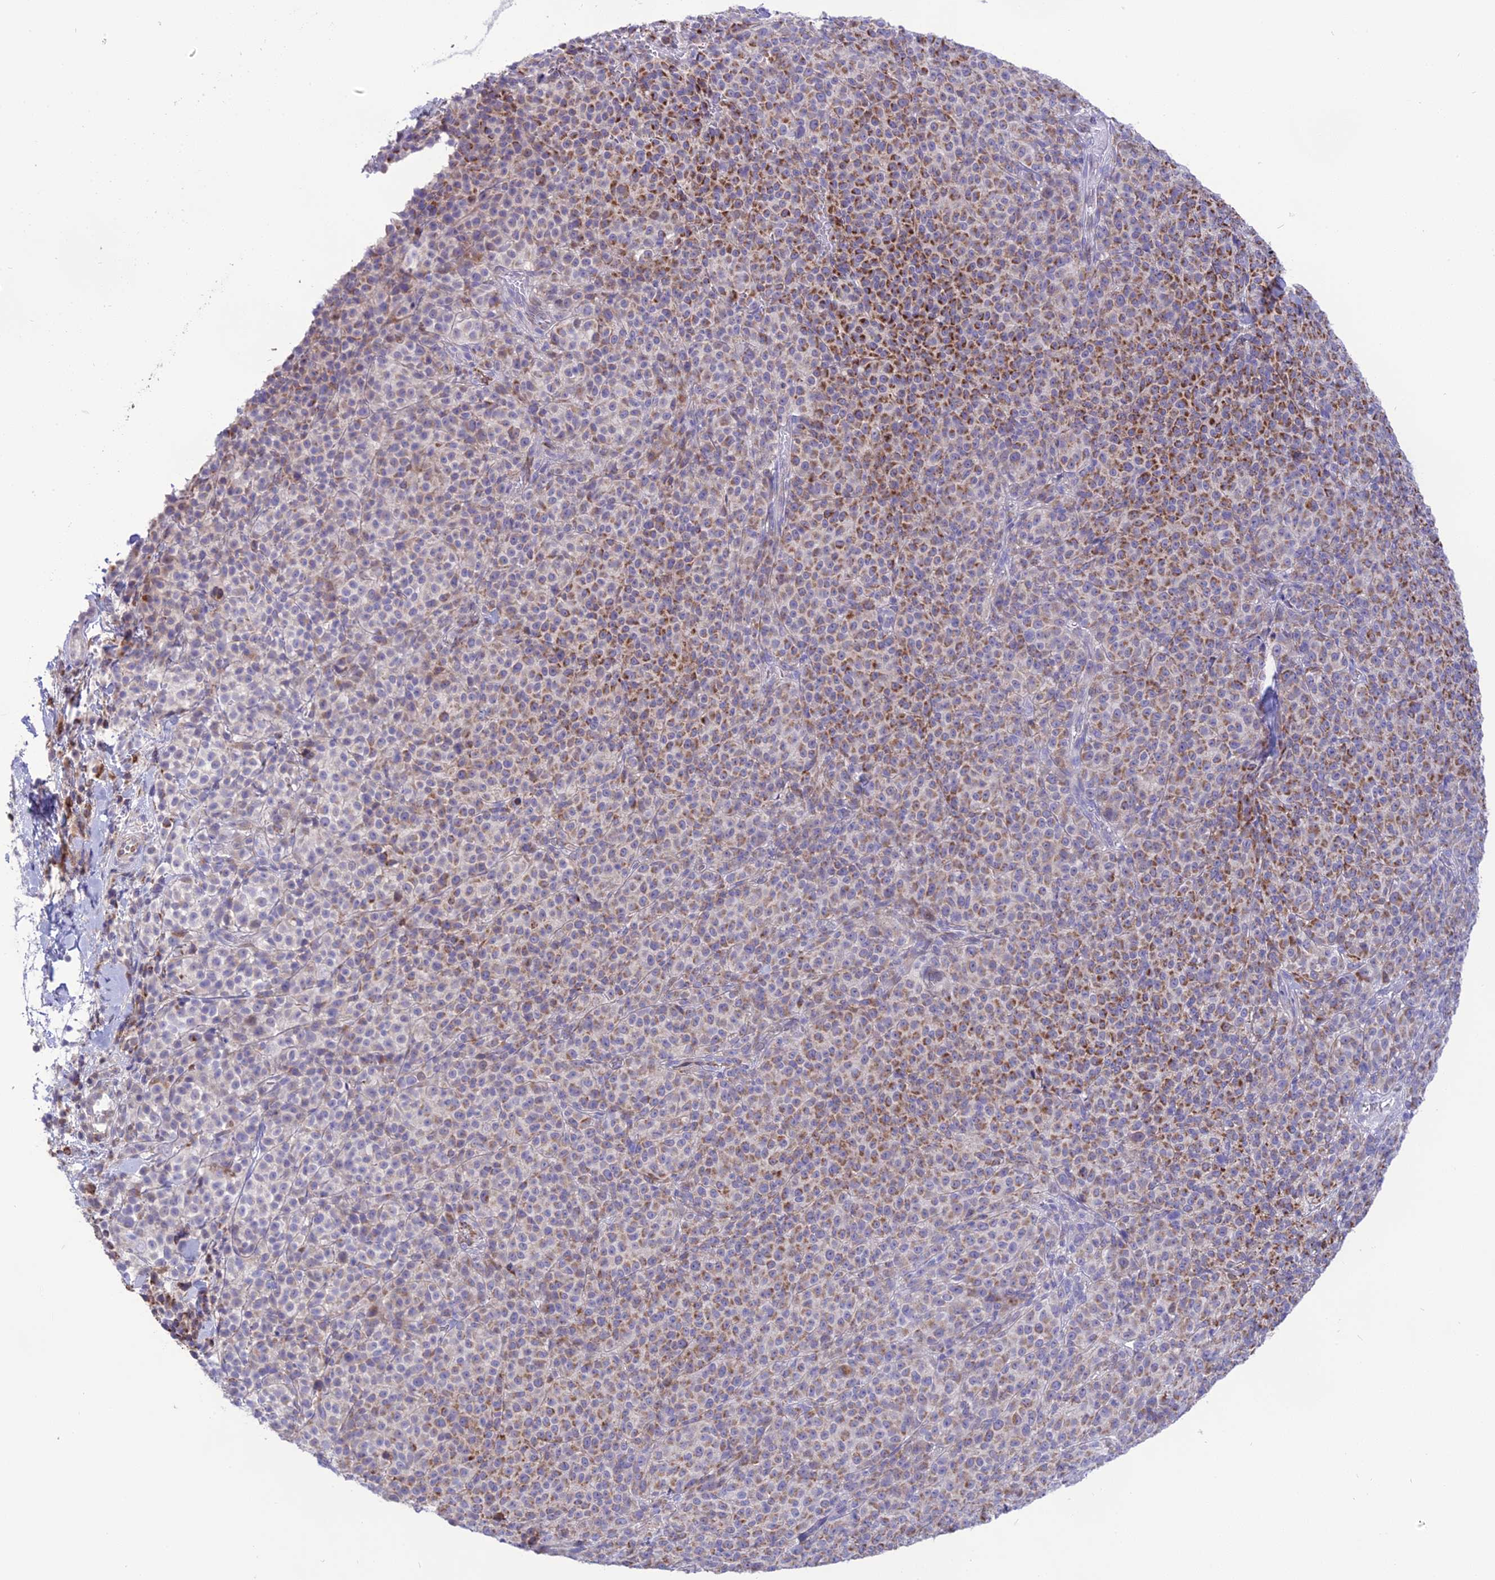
{"staining": {"intensity": "moderate", "quantity": ">75%", "location": "cytoplasmic/membranous"}, "tissue": "melanoma", "cell_type": "Tumor cells", "image_type": "cancer", "snomed": [{"axis": "morphology", "description": "Normal tissue, NOS"}, {"axis": "morphology", "description": "Malignant melanoma, NOS"}, {"axis": "topography", "description": "Skin"}], "caption": "High-power microscopy captured an IHC micrograph of melanoma, revealing moderate cytoplasmic/membranous positivity in about >75% of tumor cells.", "gene": "DOC2B", "patient": {"sex": "female", "age": 34}}